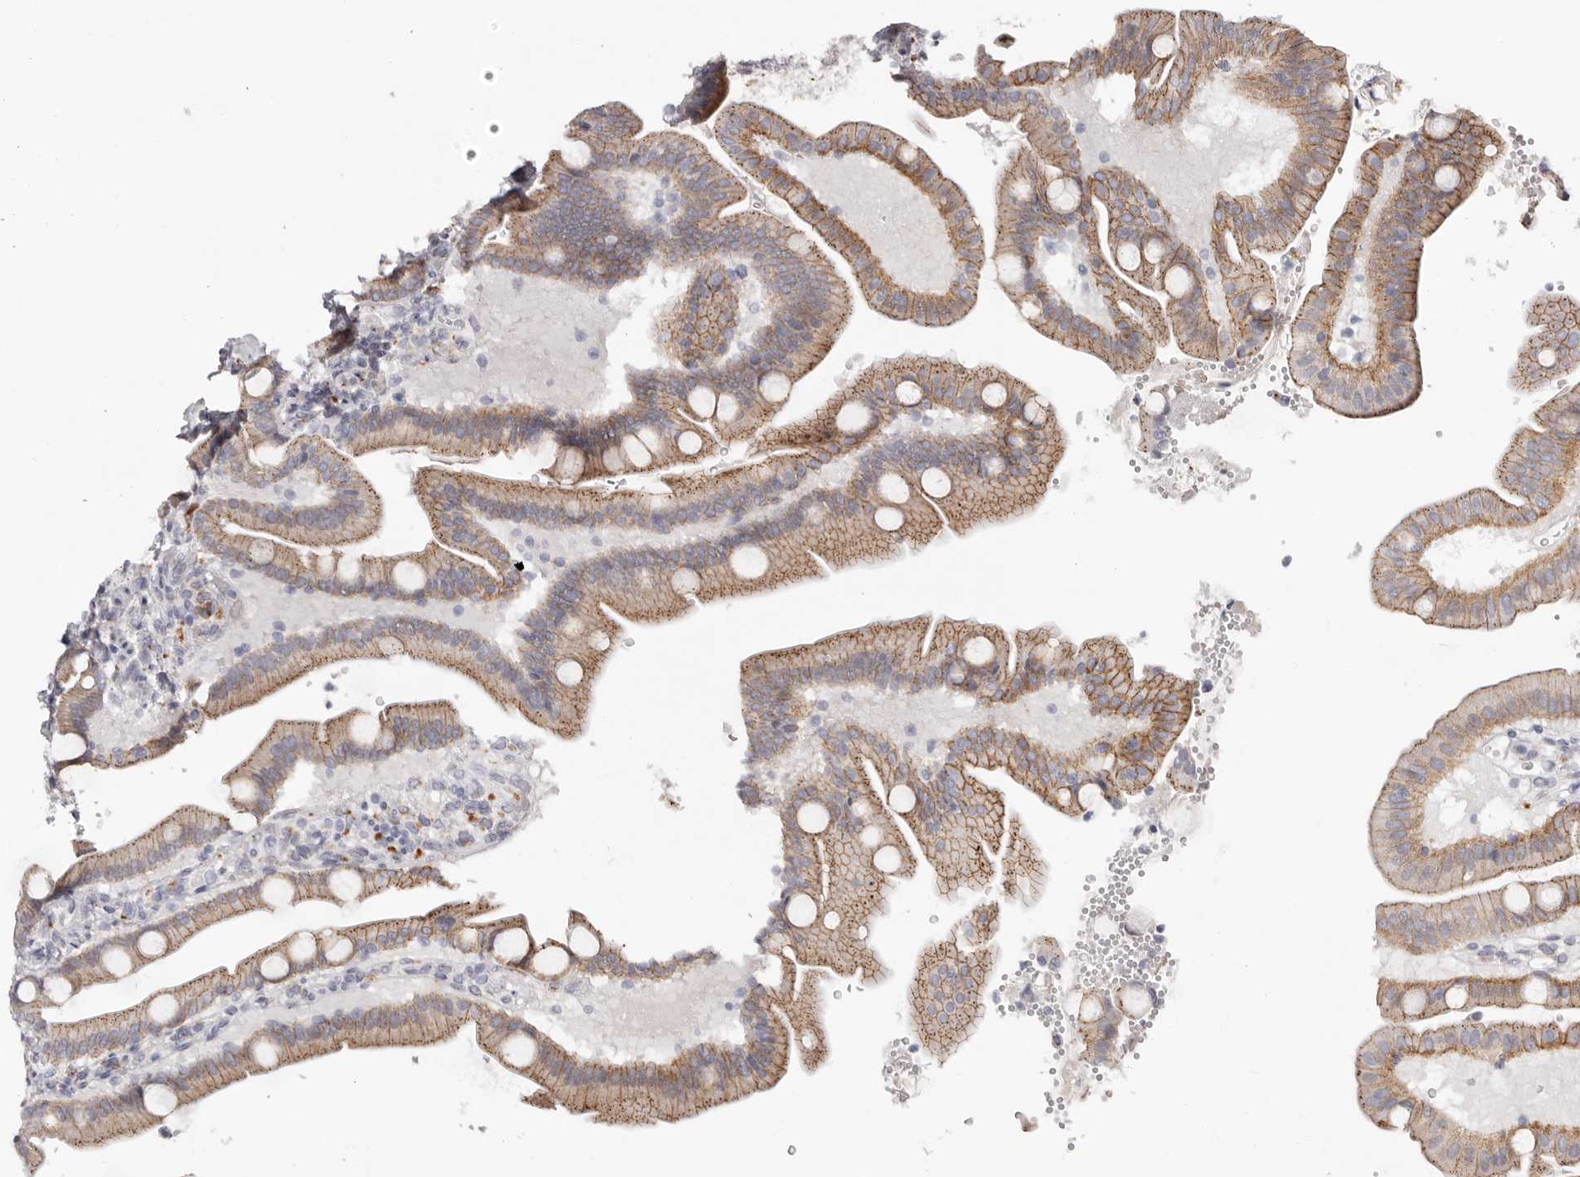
{"staining": {"intensity": "moderate", "quantity": ">75%", "location": "cytoplasmic/membranous"}, "tissue": "duodenum", "cell_type": "Glandular cells", "image_type": "normal", "snomed": [{"axis": "morphology", "description": "Normal tissue, NOS"}, {"axis": "topography", "description": "Duodenum"}], "caption": "Immunohistochemical staining of unremarkable human duodenum exhibits >75% levels of moderate cytoplasmic/membranous protein expression in approximately >75% of glandular cells.", "gene": "PCDHB6", "patient": {"sex": "male", "age": 54}}